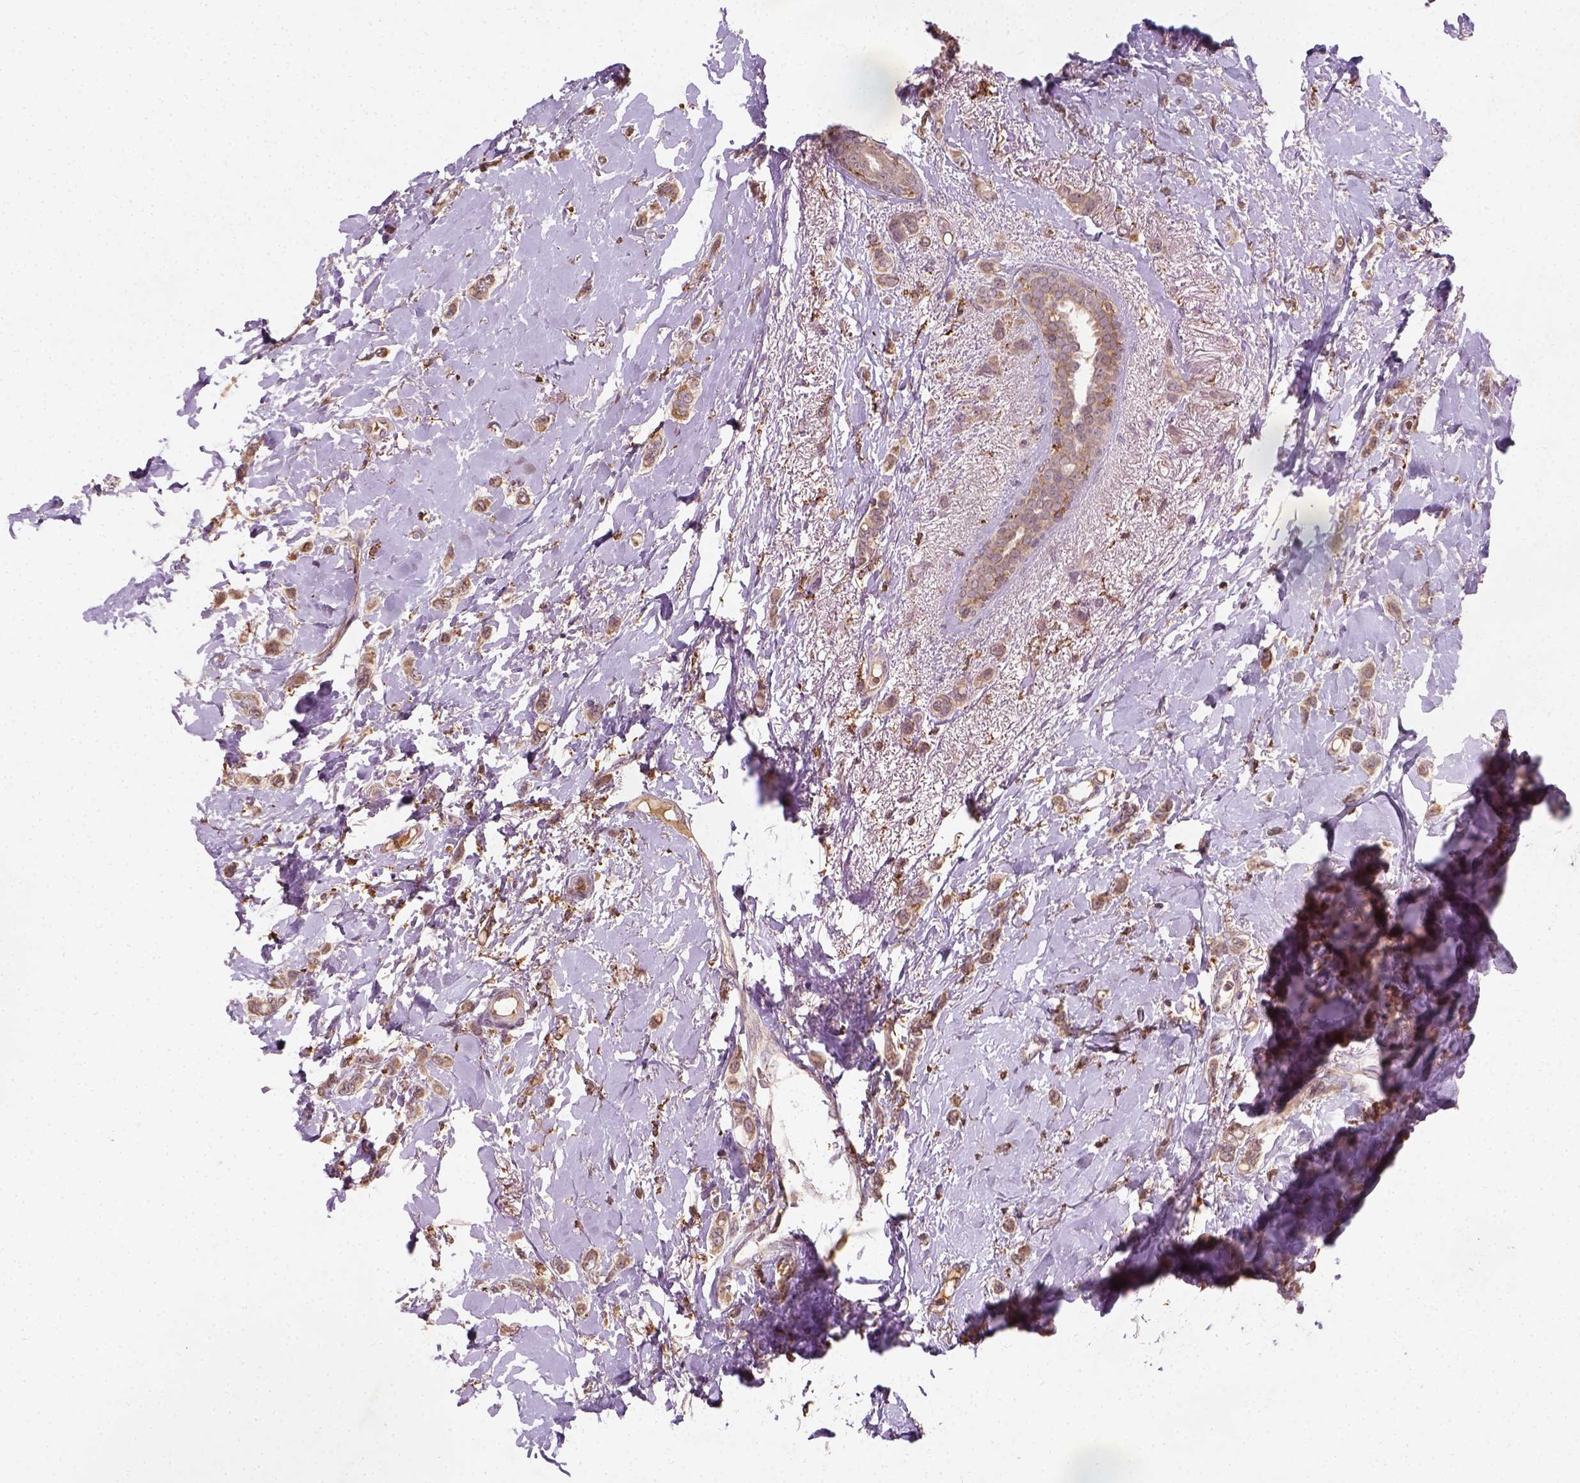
{"staining": {"intensity": "moderate", "quantity": ">75%", "location": "cytoplasmic/membranous"}, "tissue": "breast cancer", "cell_type": "Tumor cells", "image_type": "cancer", "snomed": [{"axis": "morphology", "description": "Lobular carcinoma"}, {"axis": "topography", "description": "Breast"}], "caption": "Immunohistochemical staining of lobular carcinoma (breast) reveals moderate cytoplasmic/membranous protein expression in about >75% of tumor cells.", "gene": "CAMKK1", "patient": {"sex": "female", "age": 66}}